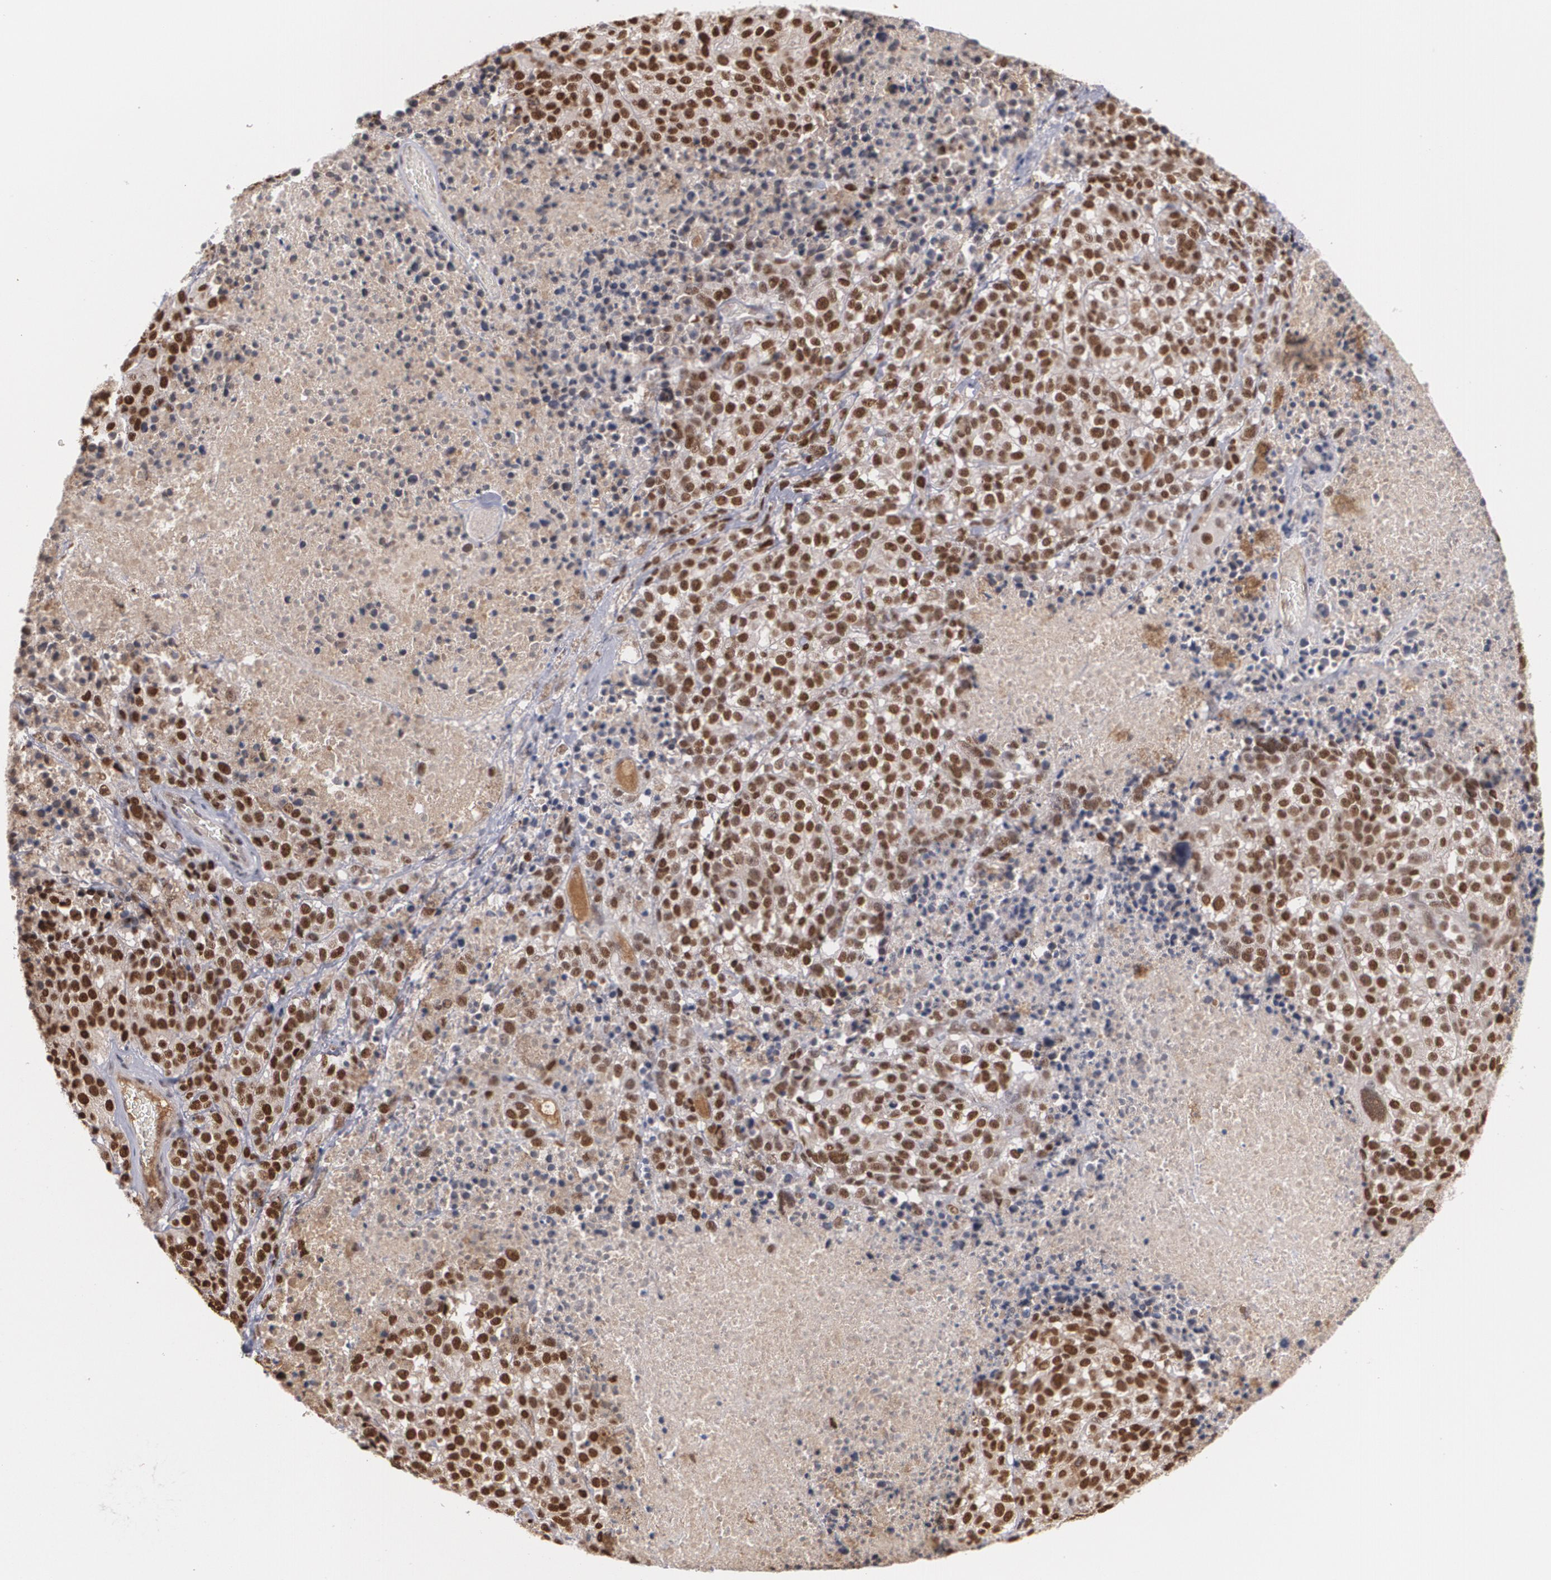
{"staining": {"intensity": "strong", "quantity": ">75%", "location": "nuclear"}, "tissue": "melanoma", "cell_type": "Tumor cells", "image_type": "cancer", "snomed": [{"axis": "morphology", "description": "Malignant melanoma, Metastatic site"}, {"axis": "topography", "description": "Cerebral cortex"}], "caption": "DAB (3,3'-diaminobenzidine) immunohistochemical staining of melanoma reveals strong nuclear protein positivity in about >75% of tumor cells.", "gene": "ZNF234", "patient": {"sex": "female", "age": 52}}